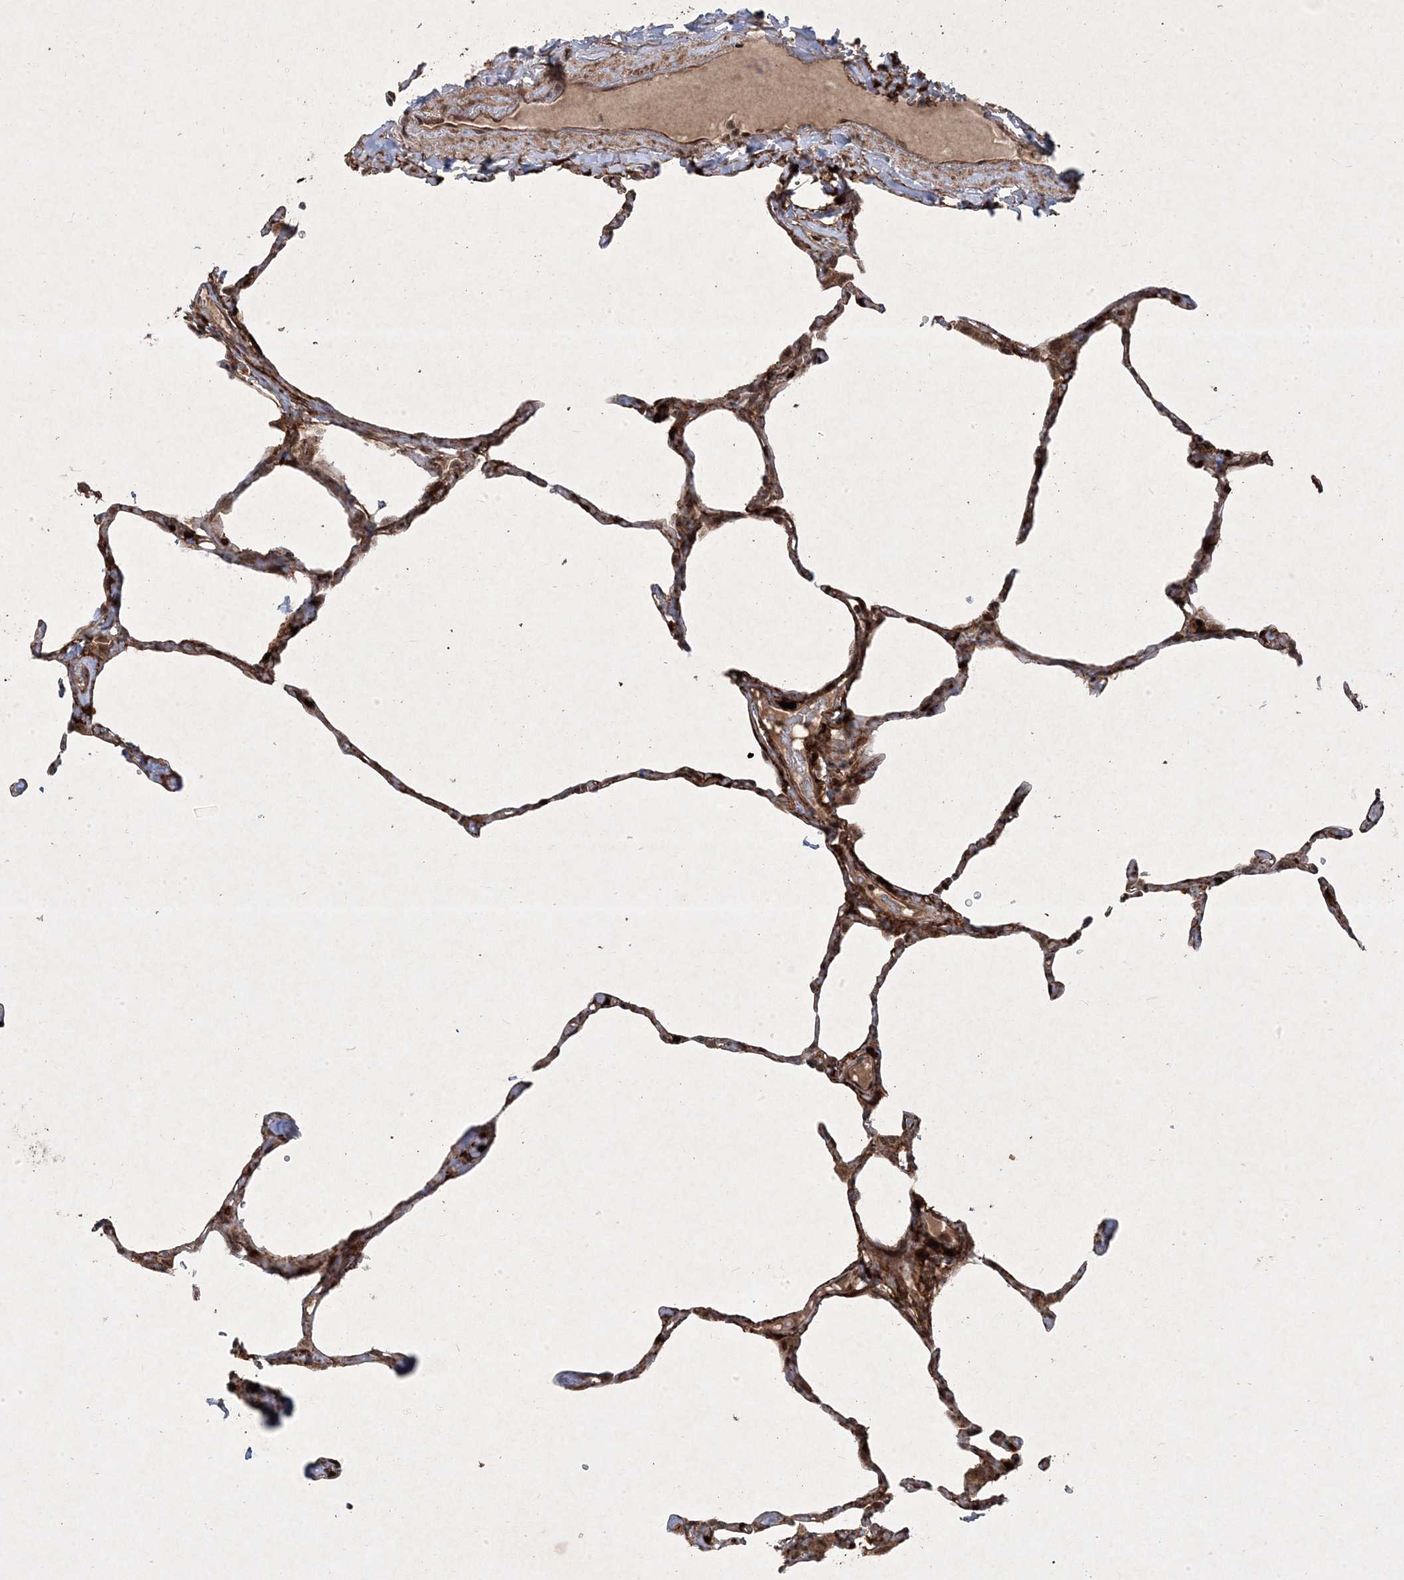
{"staining": {"intensity": "weak", "quantity": "25%-75%", "location": "cytoplasmic/membranous,nuclear"}, "tissue": "lung", "cell_type": "Alveolar cells", "image_type": "normal", "snomed": [{"axis": "morphology", "description": "Normal tissue, NOS"}, {"axis": "topography", "description": "Lung"}], "caption": "Immunohistochemical staining of benign lung displays low levels of weak cytoplasmic/membranous,nuclear staining in about 25%-75% of alveolar cells. The staining was performed using DAB (3,3'-diaminobenzidine) to visualize the protein expression in brown, while the nuclei were stained in blue with hematoxylin (Magnification: 20x).", "gene": "PLEKHM2", "patient": {"sex": "male", "age": 65}}